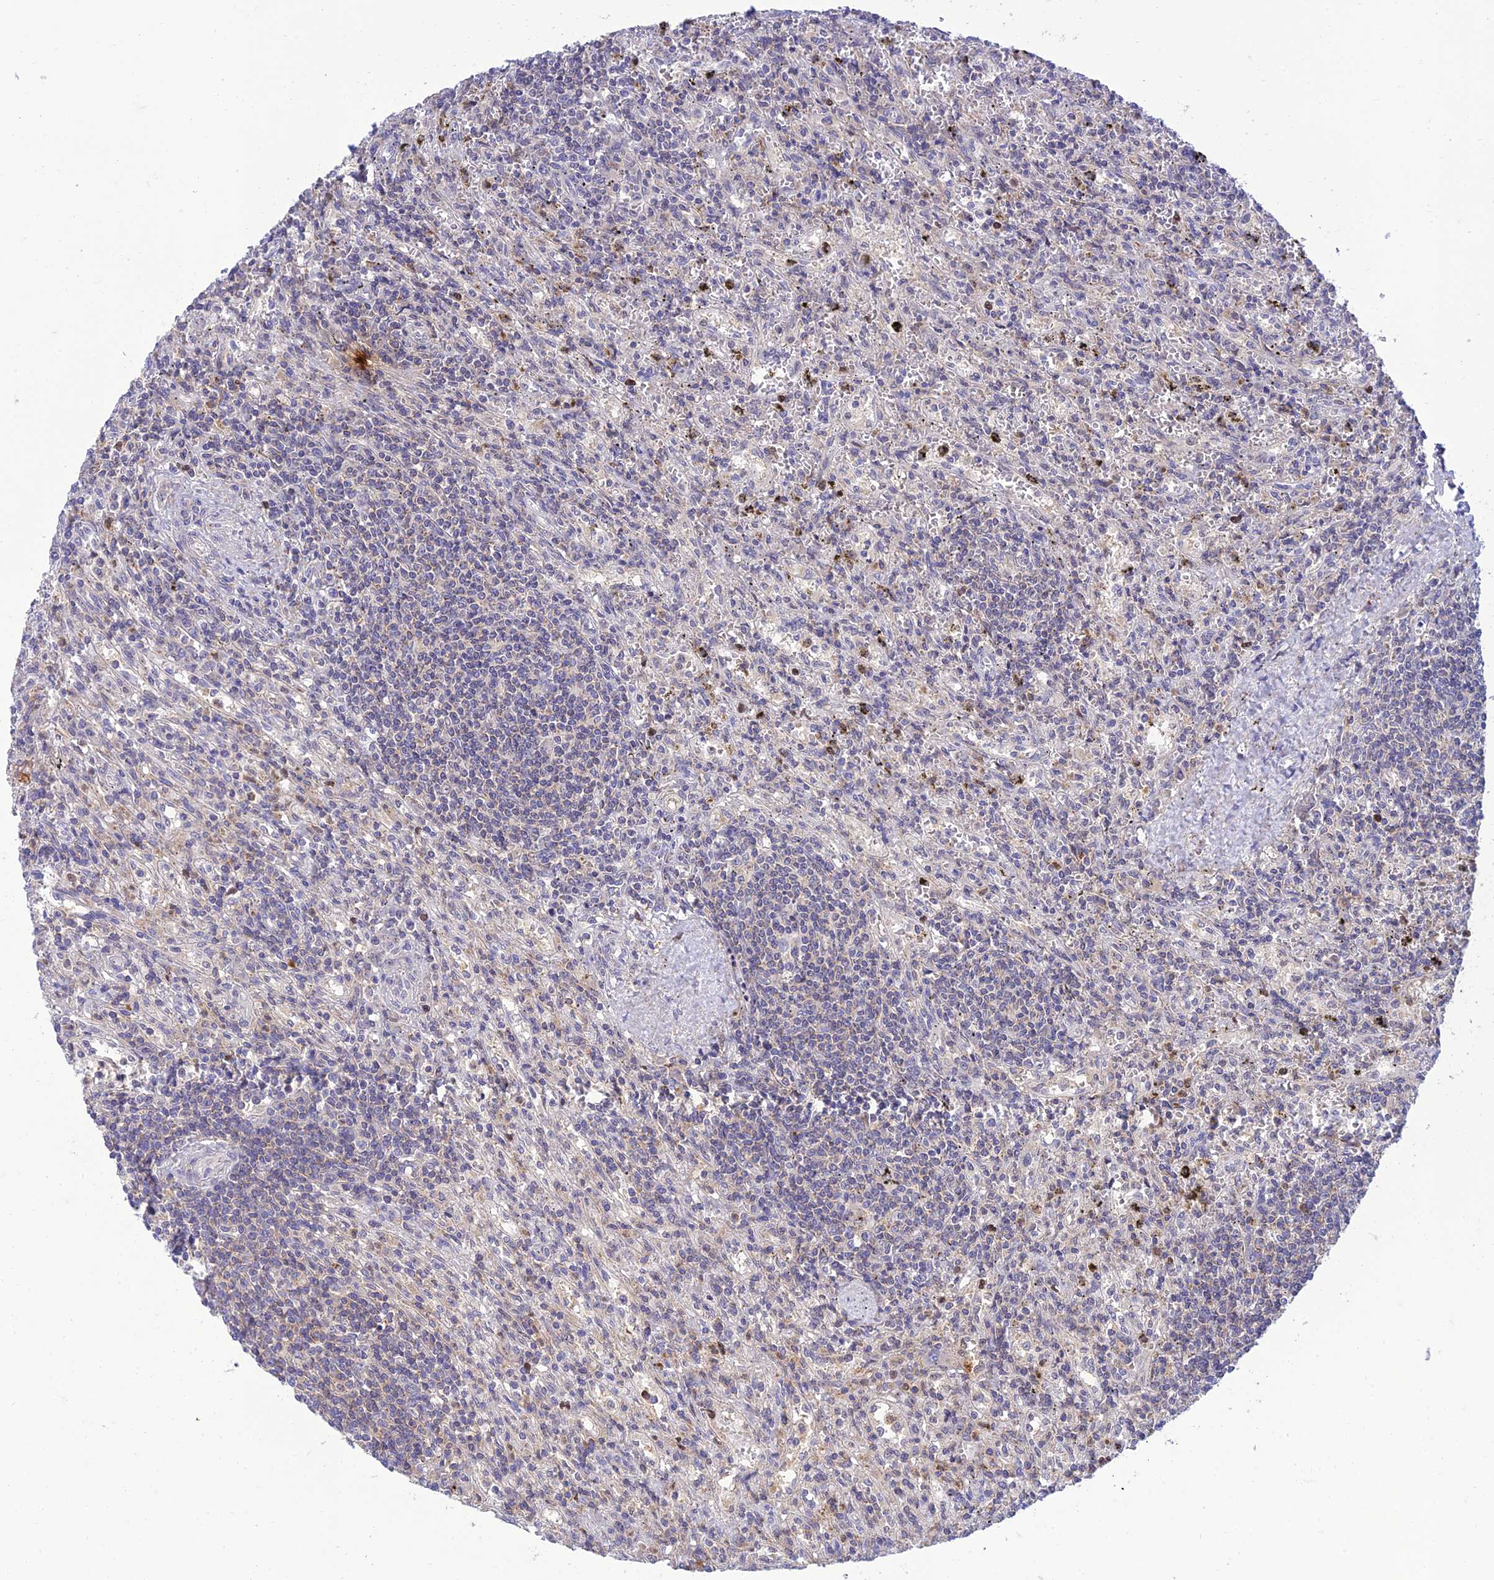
{"staining": {"intensity": "negative", "quantity": "none", "location": "none"}, "tissue": "lymphoma", "cell_type": "Tumor cells", "image_type": "cancer", "snomed": [{"axis": "morphology", "description": "Malignant lymphoma, non-Hodgkin's type, Low grade"}, {"axis": "topography", "description": "Spleen"}], "caption": "An IHC micrograph of lymphoma is shown. There is no staining in tumor cells of lymphoma.", "gene": "IRAK3", "patient": {"sex": "male", "age": 76}}